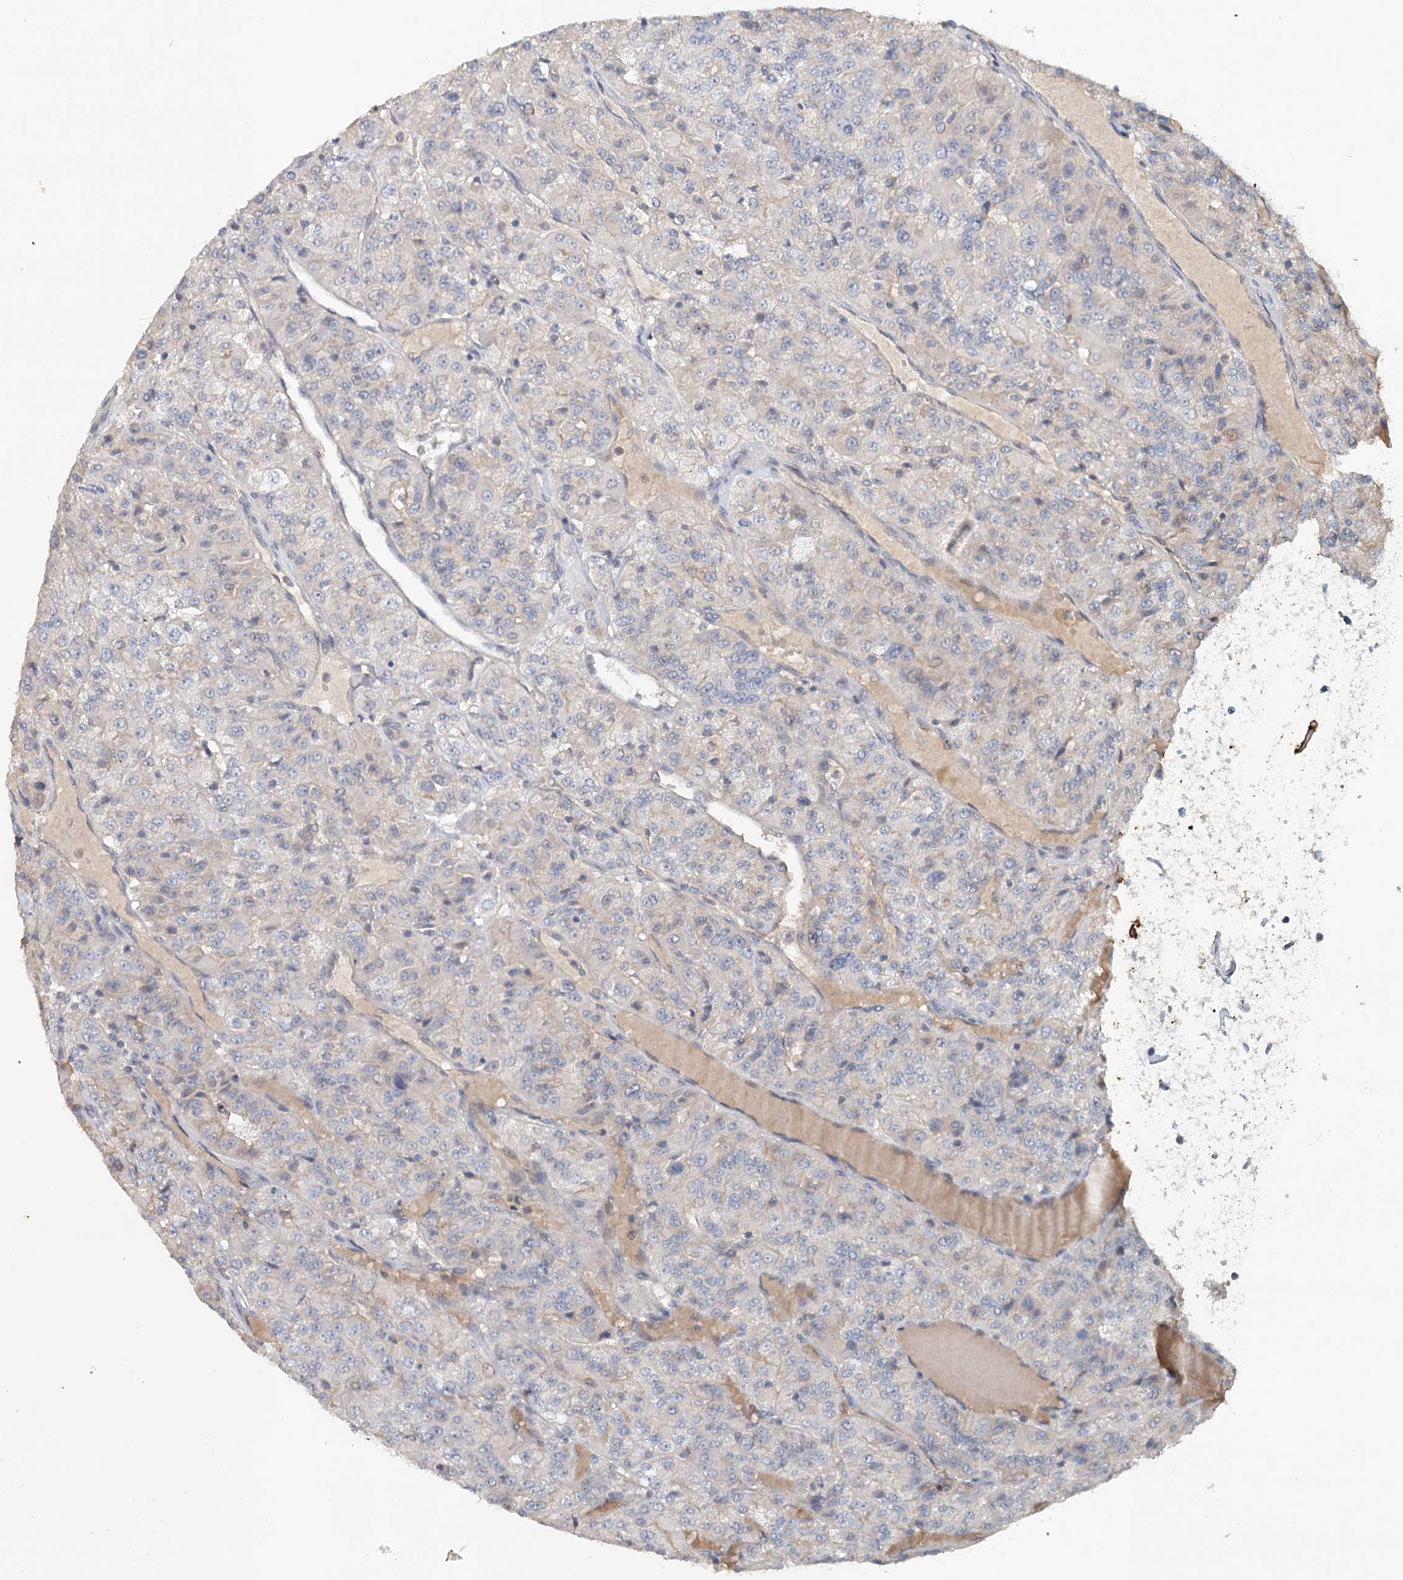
{"staining": {"intensity": "weak", "quantity": "<25%", "location": "cytoplasmic/membranous"}, "tissue": "renal cancer", "cell_type": "Tumor cells", "image_type": "cancer", "snomed": [{"axis": "morphology", "description": "Adenocarcinoma, NOS"}, {"axis": "topography", "description": "Kidney"}], "caption": "Photomicrograph shows no protein staining in tumor cells of renal cancer (adenocarcinoma) tissue.", "gene": "SYNPO", "patient": {"sex": "female", "age": 63}}